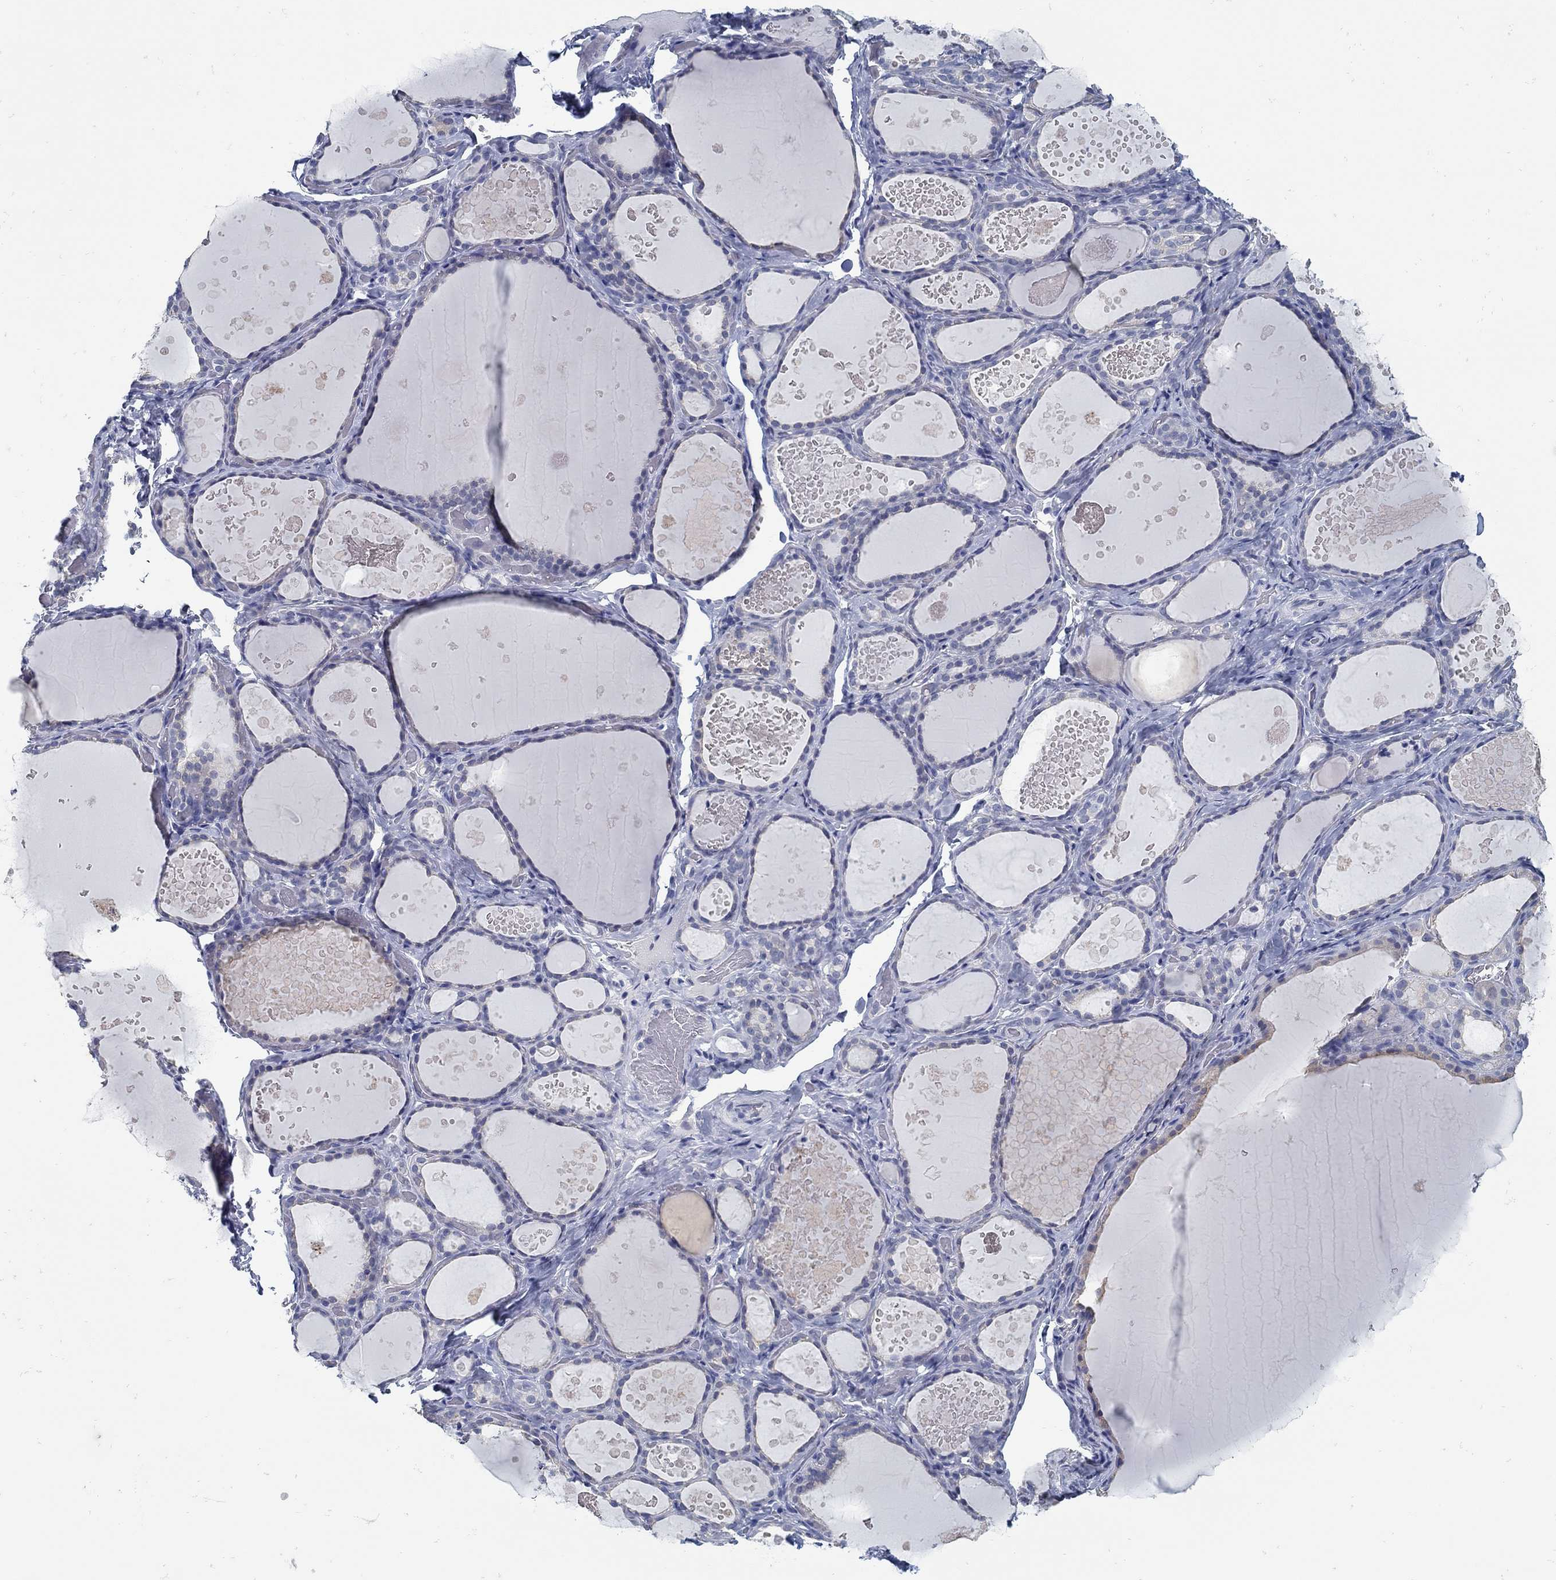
{"staining": {"intensity": "negative", "quantity": "none", "location": "none"}, "tissue": "thyroid gland", "cell_type": "Glandular cells", "image_type": "normal", "snomed": [{"axis": "morphology", "description": "Normal tissue, NOS"}, {"axis": "topography", "description": "Thyroid gland"}], "caption": "This histopathology image is of normal thyroid gland stained with immunohistochemistry to label a protein in brown with the nuclei are counter-stained blue. There is no staining in glandular cells. (Brightfield microscopy of DAB IHC at high magnification).", "gene": "ZFAND4", "patient": {"sex": "female", "age": 56}}